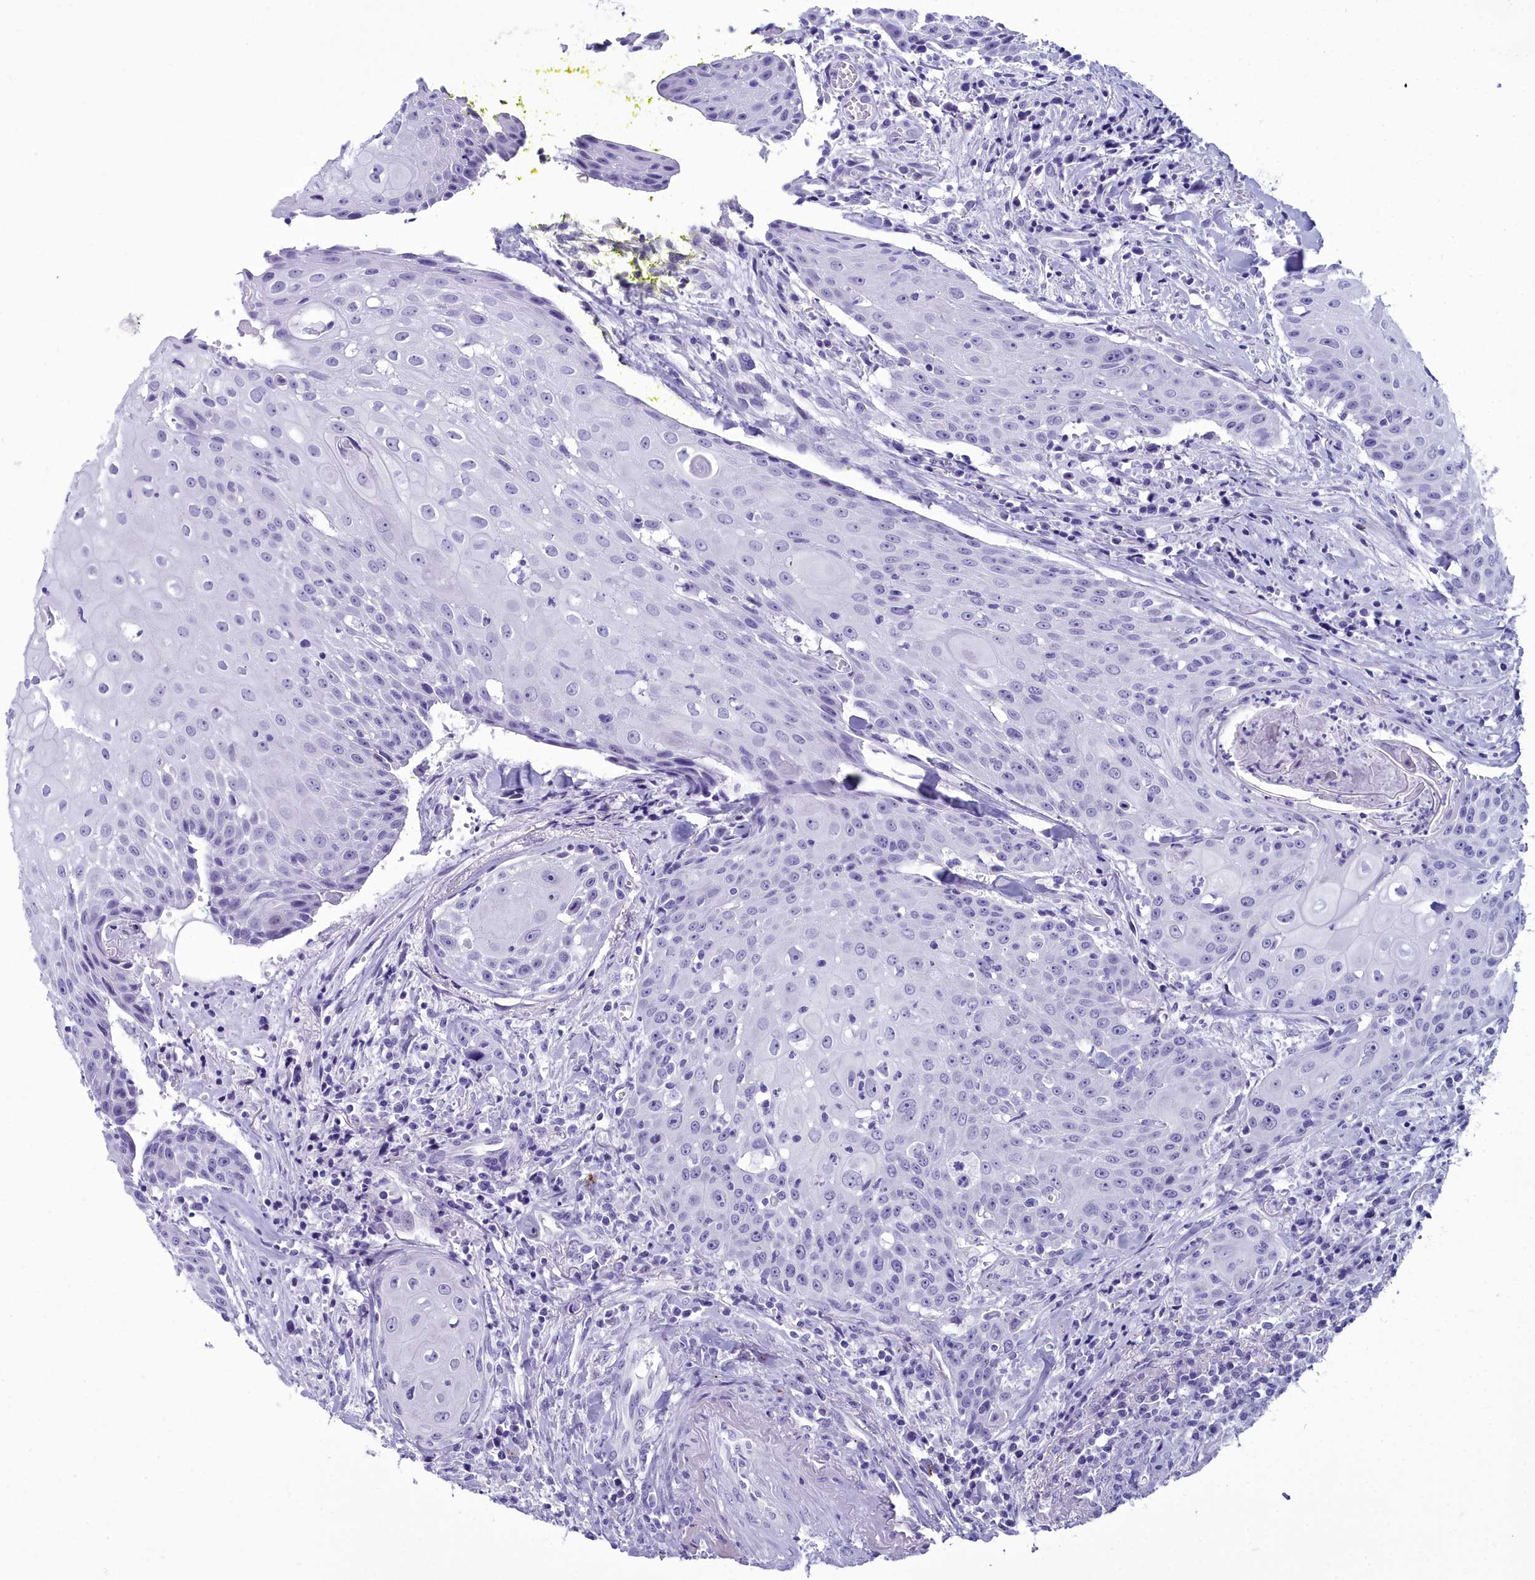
{"staining": {"intensity": "negative", "quantity": "none", "location": "none"}, "tissue": "head and neck cancer", "cell_type": "Tumor cells", "image_type": "cancer", "snomed": [{"axis": "morphology", "description": "Squamous cell carcinoma, NOS"}, {"axis": "topography", "description": "Oral tissue"}, {"axis": "topography", "description": "Head-Neck"}], "caption": "Tumor cells are negative for brown protein staining in head and neck cancer (squamous cell carcinoma).", "gene": "MAP6", "patient": {"sex": "female", "age": 82}}